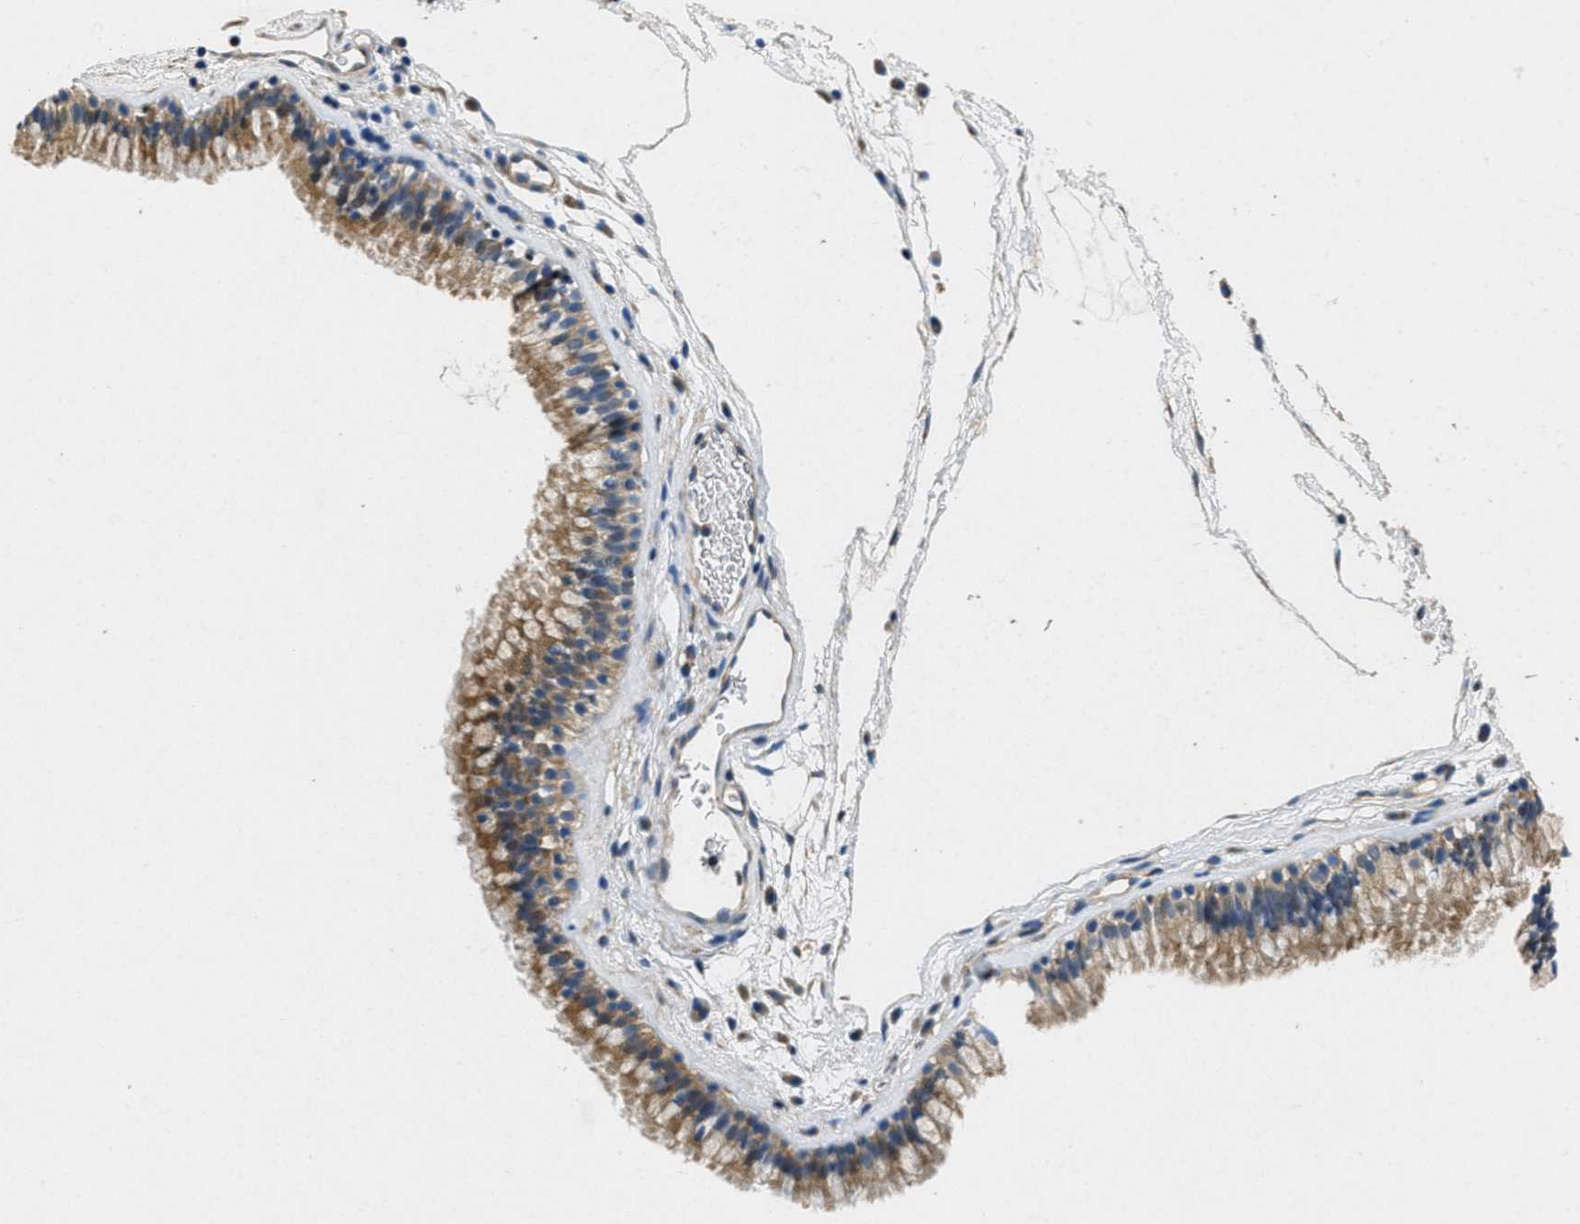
{"staining": {"intensity": "moderate", "quantity": ">75%", "location": "cytoplasmic/membranous"}, "tissue": "nasopharynx", "cell_type": "Respiratory epithelial cells", "image_type": "normal", "snomed": [{"axis": "morphology", "description": "Normal tissue, NOS"}, {"axis": "morphology", "description": "Inflammation, NOS"}, {"axis": "topography", "description": "Nasopharynx"}], "caption": "Immunohistochemical staining of benign human nasopharynx demonstrates >75% levels of moderate cytoplasmic/membranous protein positivity in about >75% of respiratory epithelial cells.", "gene": "TOMM70", "patient": {"sex": "male", "age": 48}}